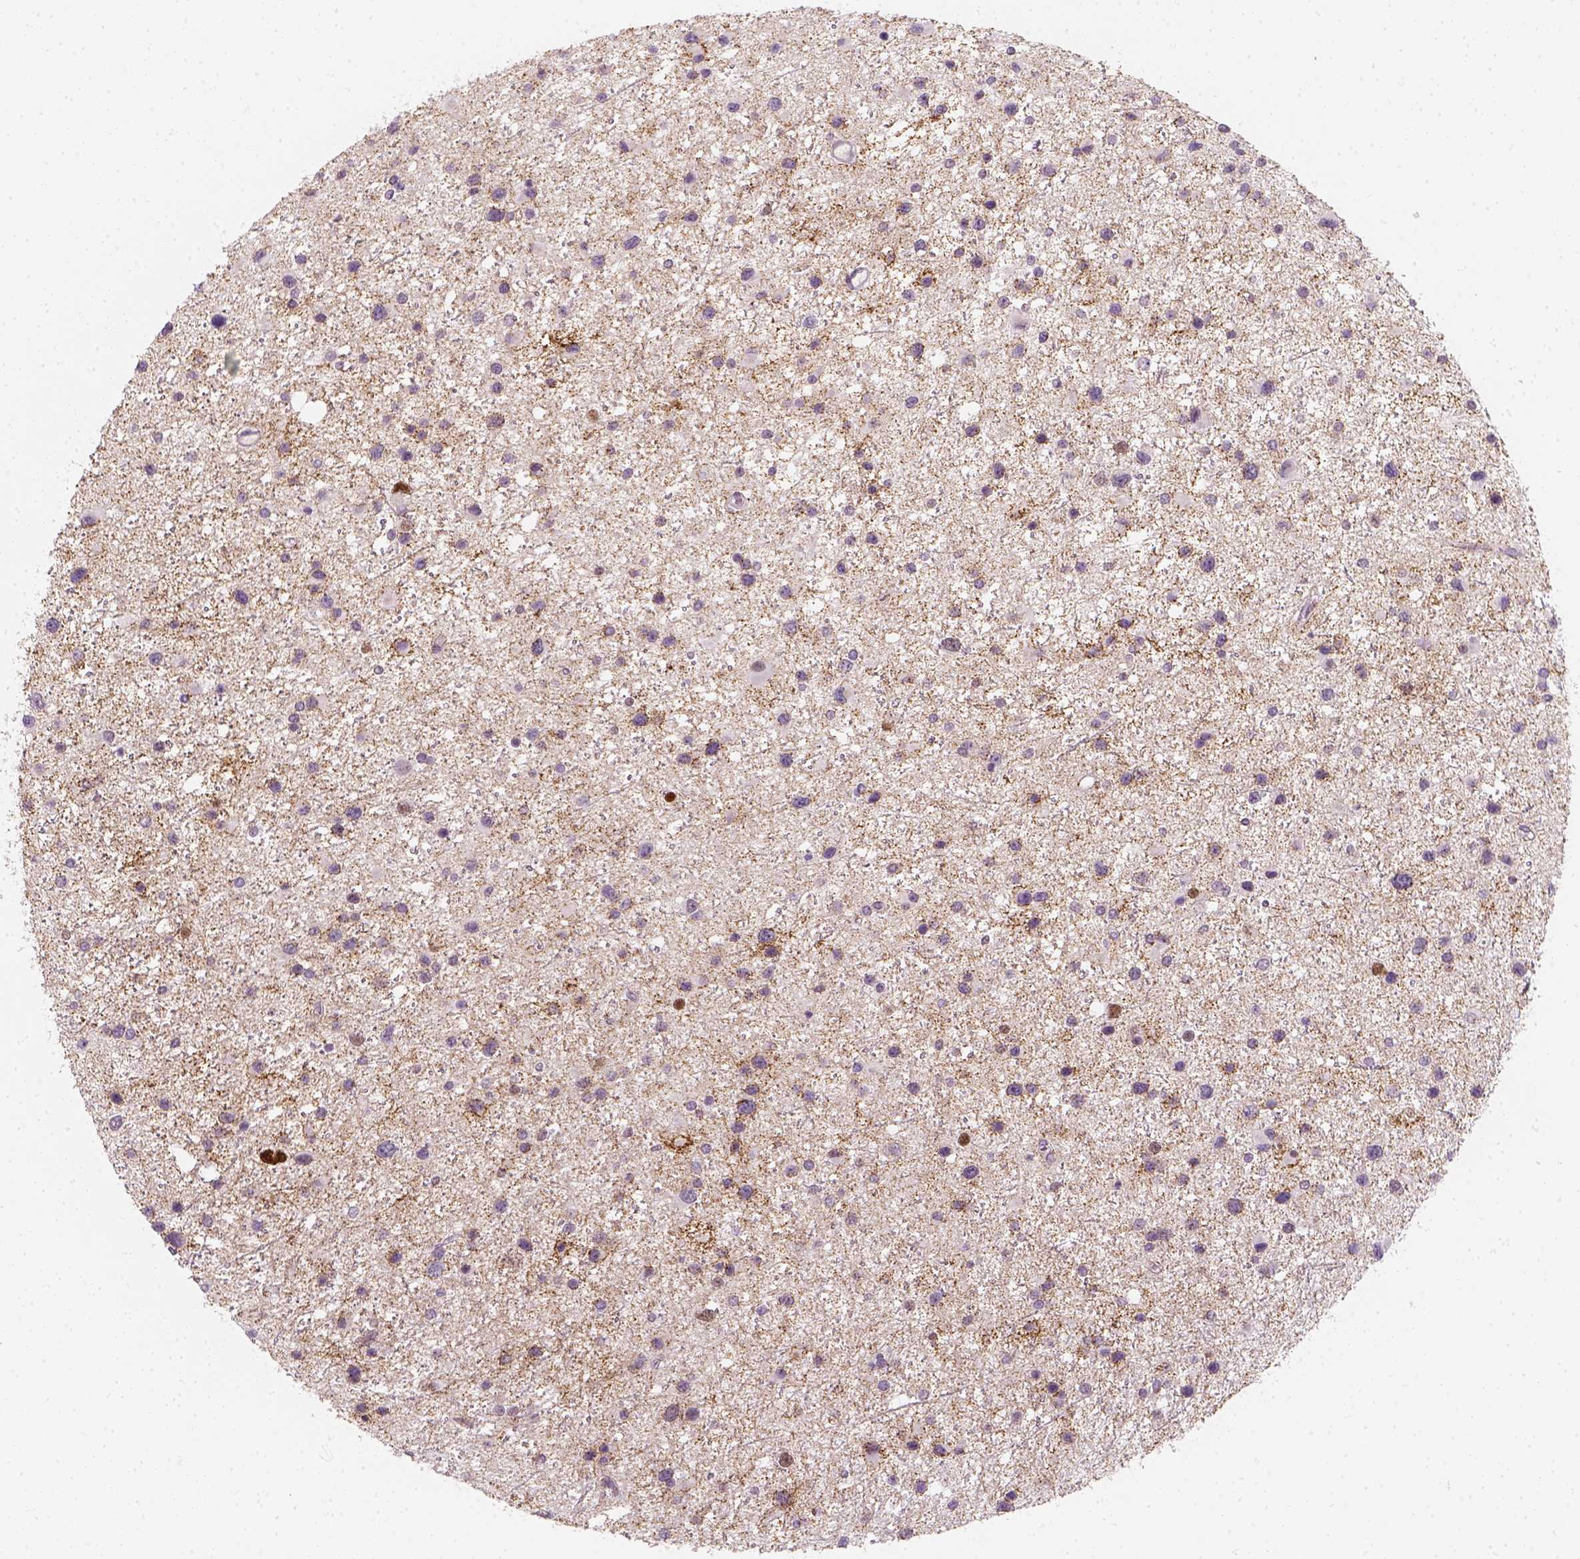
{"staining": {"intensity": "strong", "quantity": "<25%", "location": "nuclear"}, "tissue": "glioma", "cell_type": "Tumor cells", "image_type": "cancer", "snomed": [{"axis": "morphology", "description": "Glioma, malignant, Low grade"}, {"axis": "topography", "description": "Brain"}], "caption": "Immunohistochemistry (IHC) micrograph of low-grade glioma (malignant) stained for a protein (brown), which demonstrates medium levels of strong nuclear positivity in about <25% of tumor cells.", "gene": "TP53", "patient": {"sex": "female", "age": 32}}